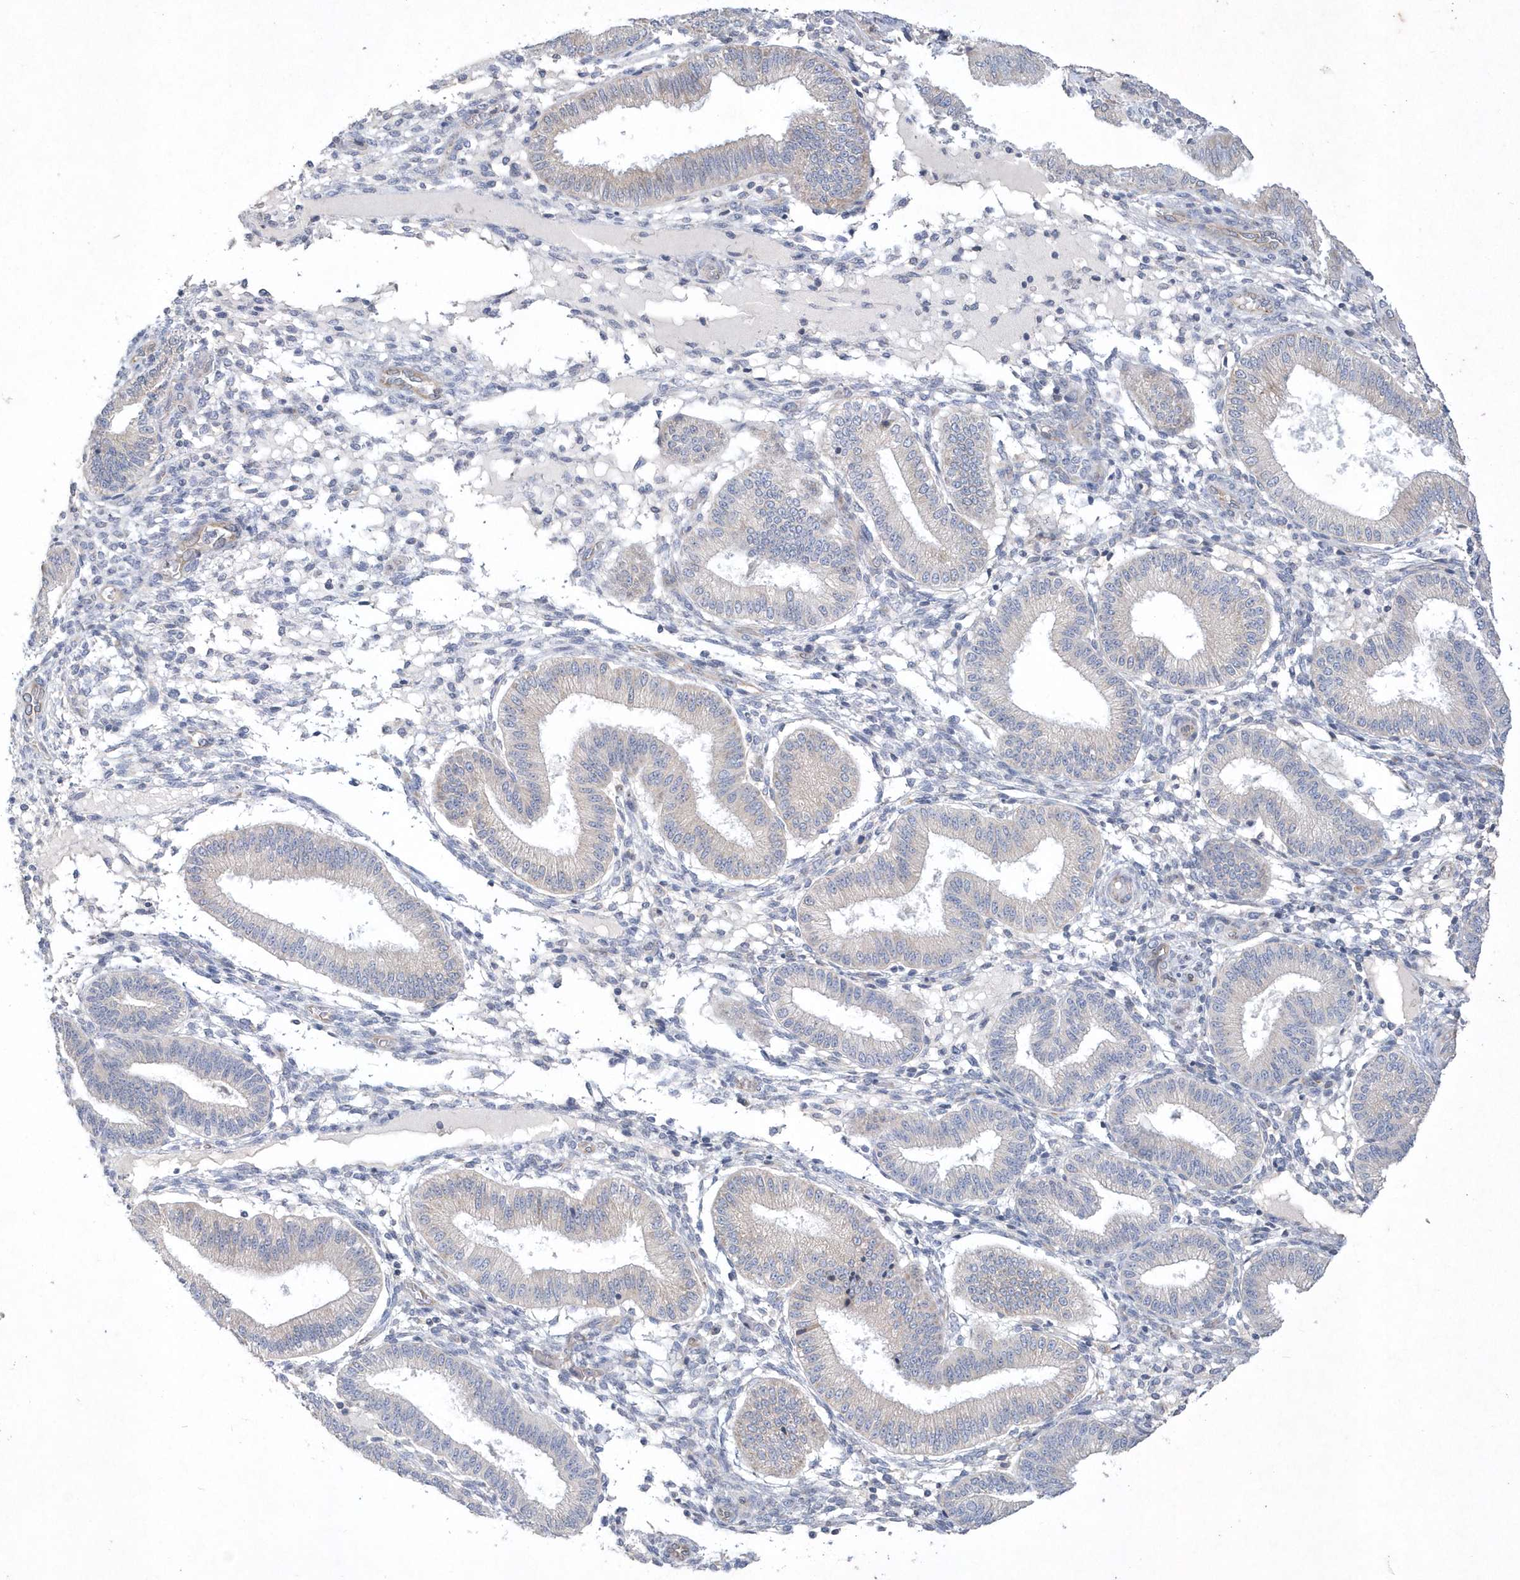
{"staining": {"intensity": "negative", "quantity": "none", "location": "none"}, "tissue": "endometrium", "cell_type": "Cells in endometrial stroma", "image_type": "normal", "snomed": [{"axis": "morphology", "description": "Normal tissue, NOS"}, {"axis": "topography", "description": "Endometrium"}], "caption": "An immunohistochemistry (IHC) micrograph of normal endometrium is shown. There is no staining in cells in endometrial stroma of endometrium. The staining is performed using DAB (3,3'-diaminobenzidine) brown chromogen with nuclei counter-stained in using hematoxylin.", "gene": "DGAT1", "patient": {"sex": "female", "age": 39}}